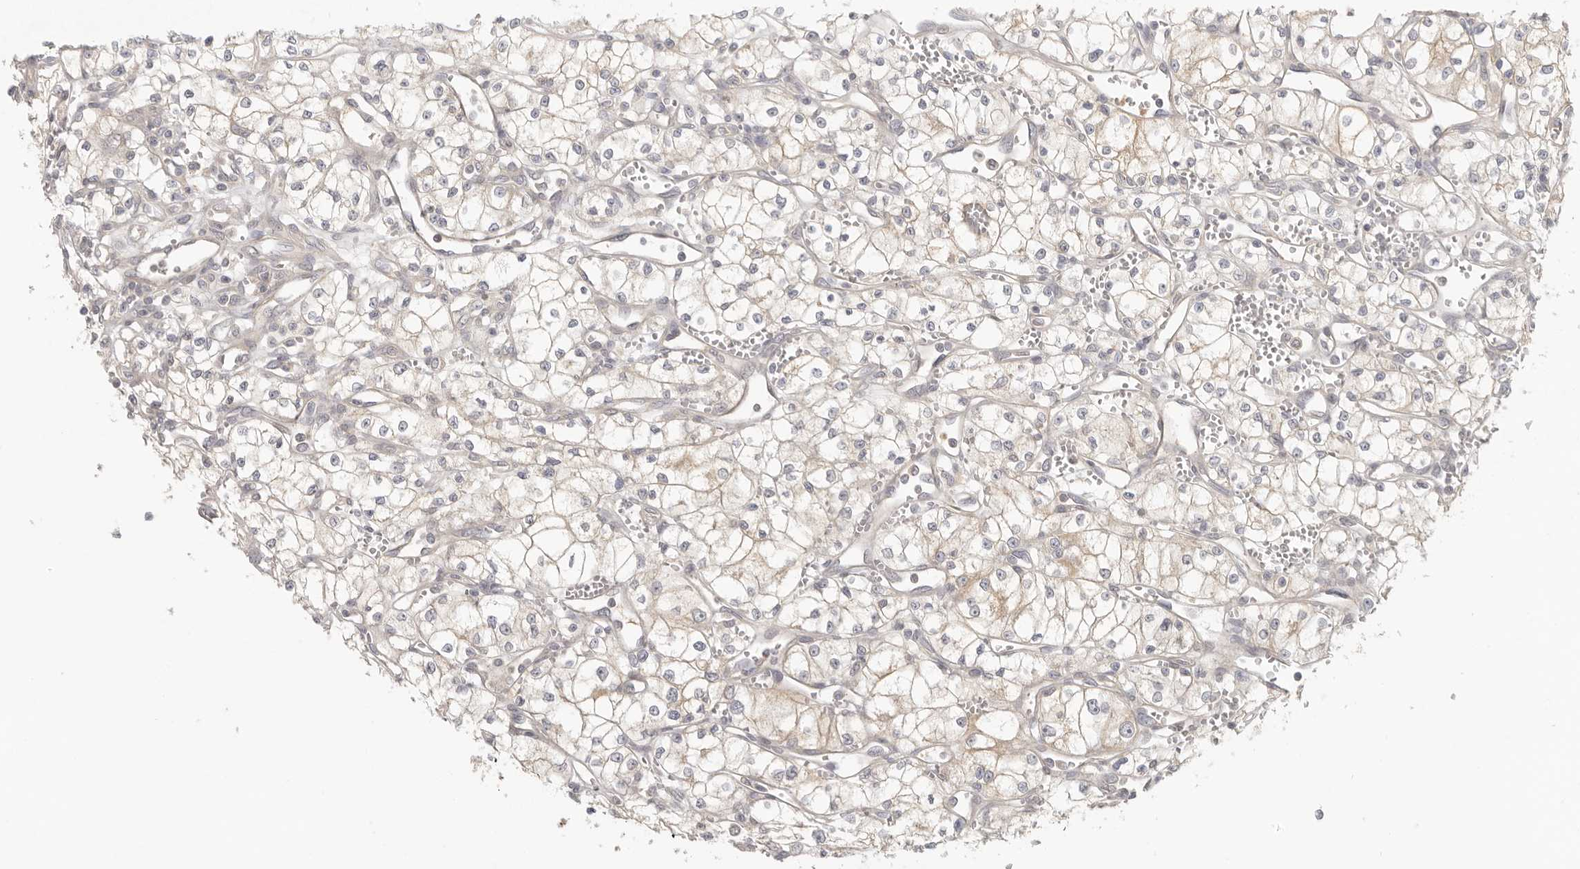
{"staining": {"intensity": "moderate", "quantity": "<25%", "location": "cytoplasmic/membranous"}, "tissue": "renal cancer", "cell_type": "Tumor cells", "image_type": "cancer", "snomed": [{"axis": "morphology", "description": "Adenocarcinoma, NOS"}, {"axis": "topography", "description": "Kidney"}], "caption": "Renal cancer (adenocarcinoma) stained with immunohistochemistry (IHC) demonstrates moderate cytoplasmic/membranous expression in approximately <25% of tumor cells.", "gene": "AHDC1", "patient": {"sex": "male", "age": 59}}